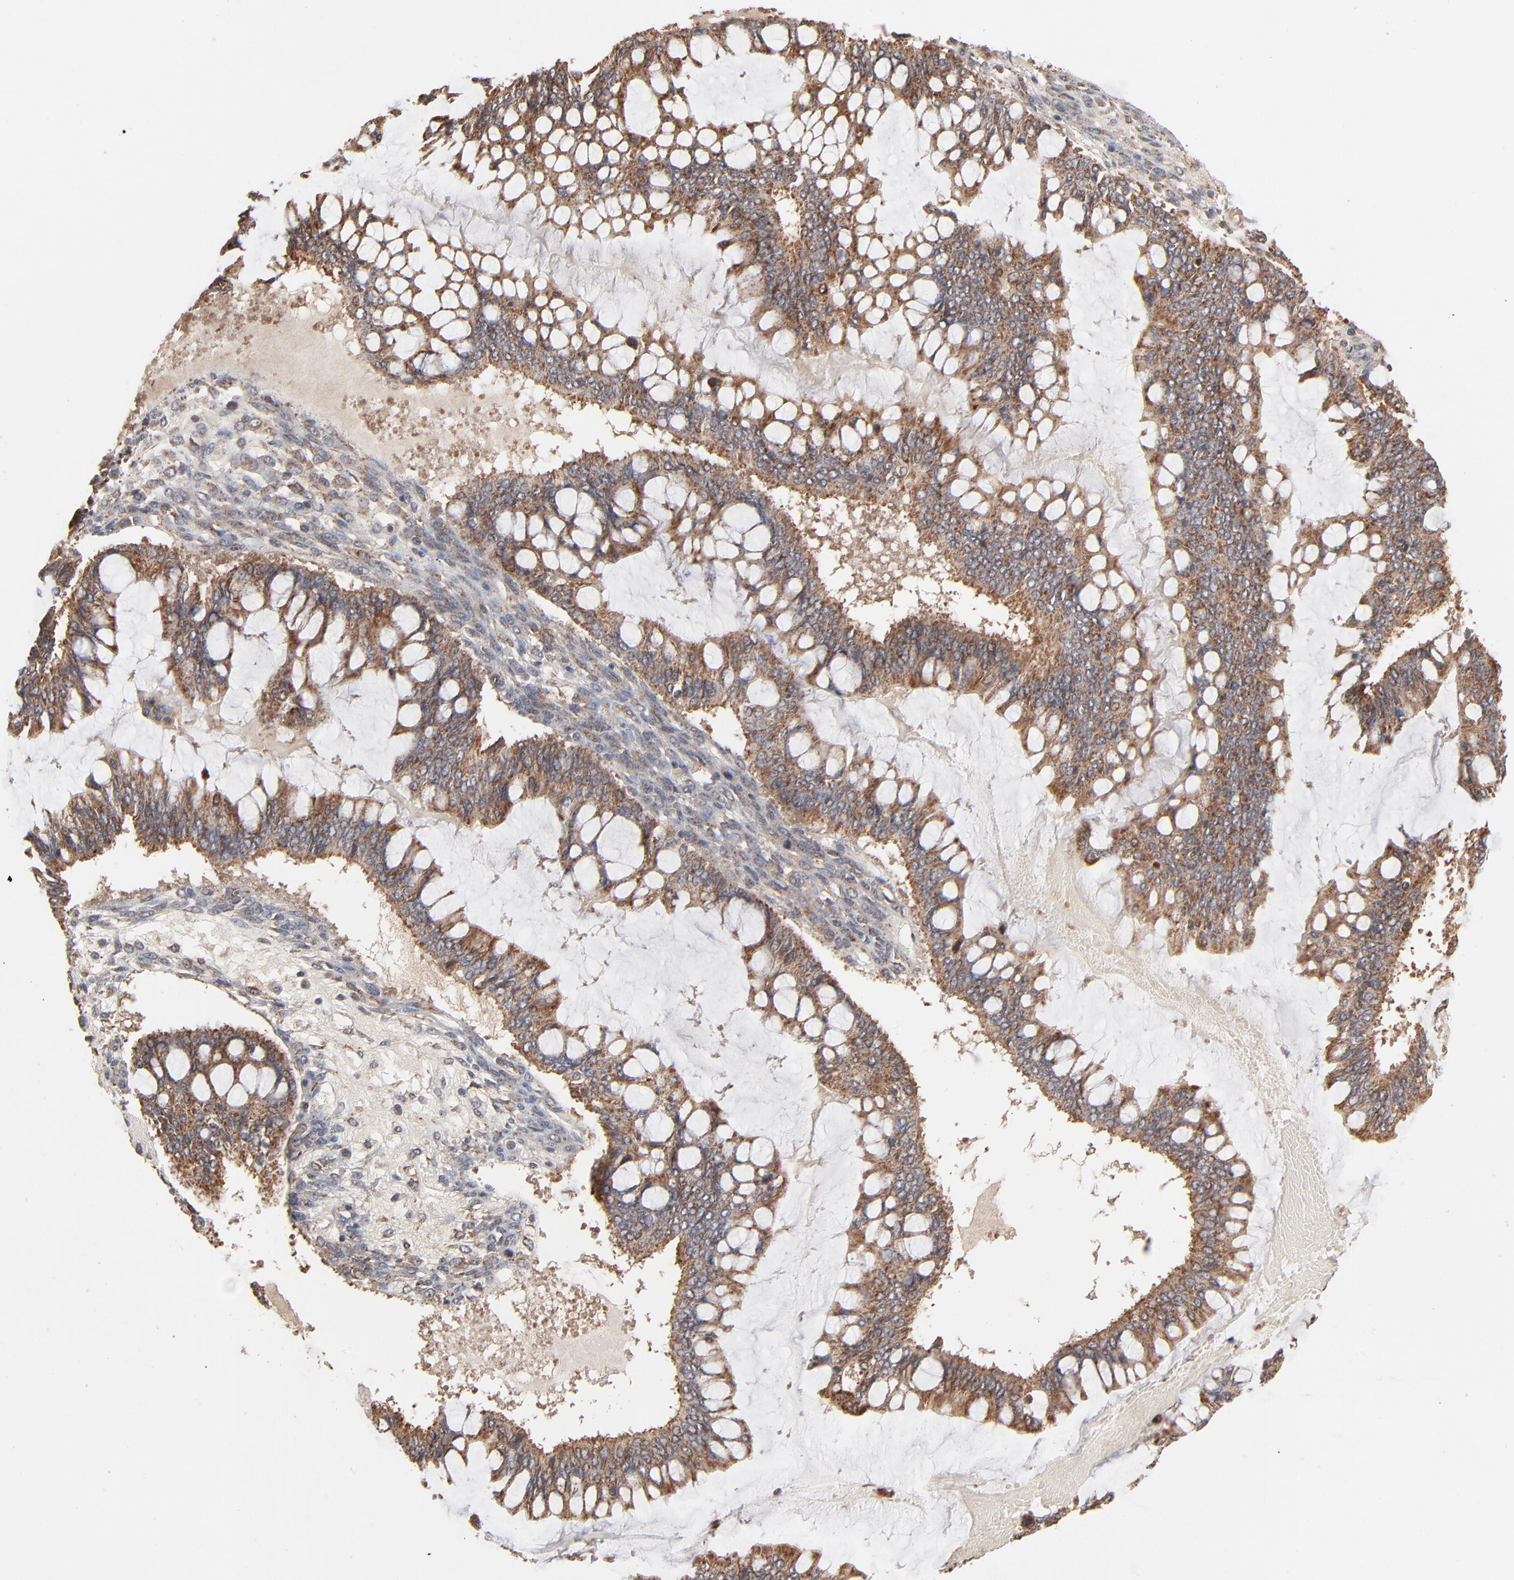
{"staining": {"intensity": "strong", "quantity": ">75%", "location": "cytoplasmic/membranous"}, "tissue": "ovarian cancer", "cell_type": "Tumor cells", "image_type": "cancer", "snomed": [{"axis": "morphology", "description": "Cystadenocarcinoma, mucinous, NOS"}, {"axis": "topography", "description": "Ovary"}], "caption": "Mucinous cystadenocarcinoma (ovarian) stained for a protein demonstrates strong cytoplasmic/membranous positivity in tumor cells. (Brightfield microscopy of DAB IHC at high magnification).", "gene": "ABLIM3", "patient": {"sex": "female", "age": 73}}